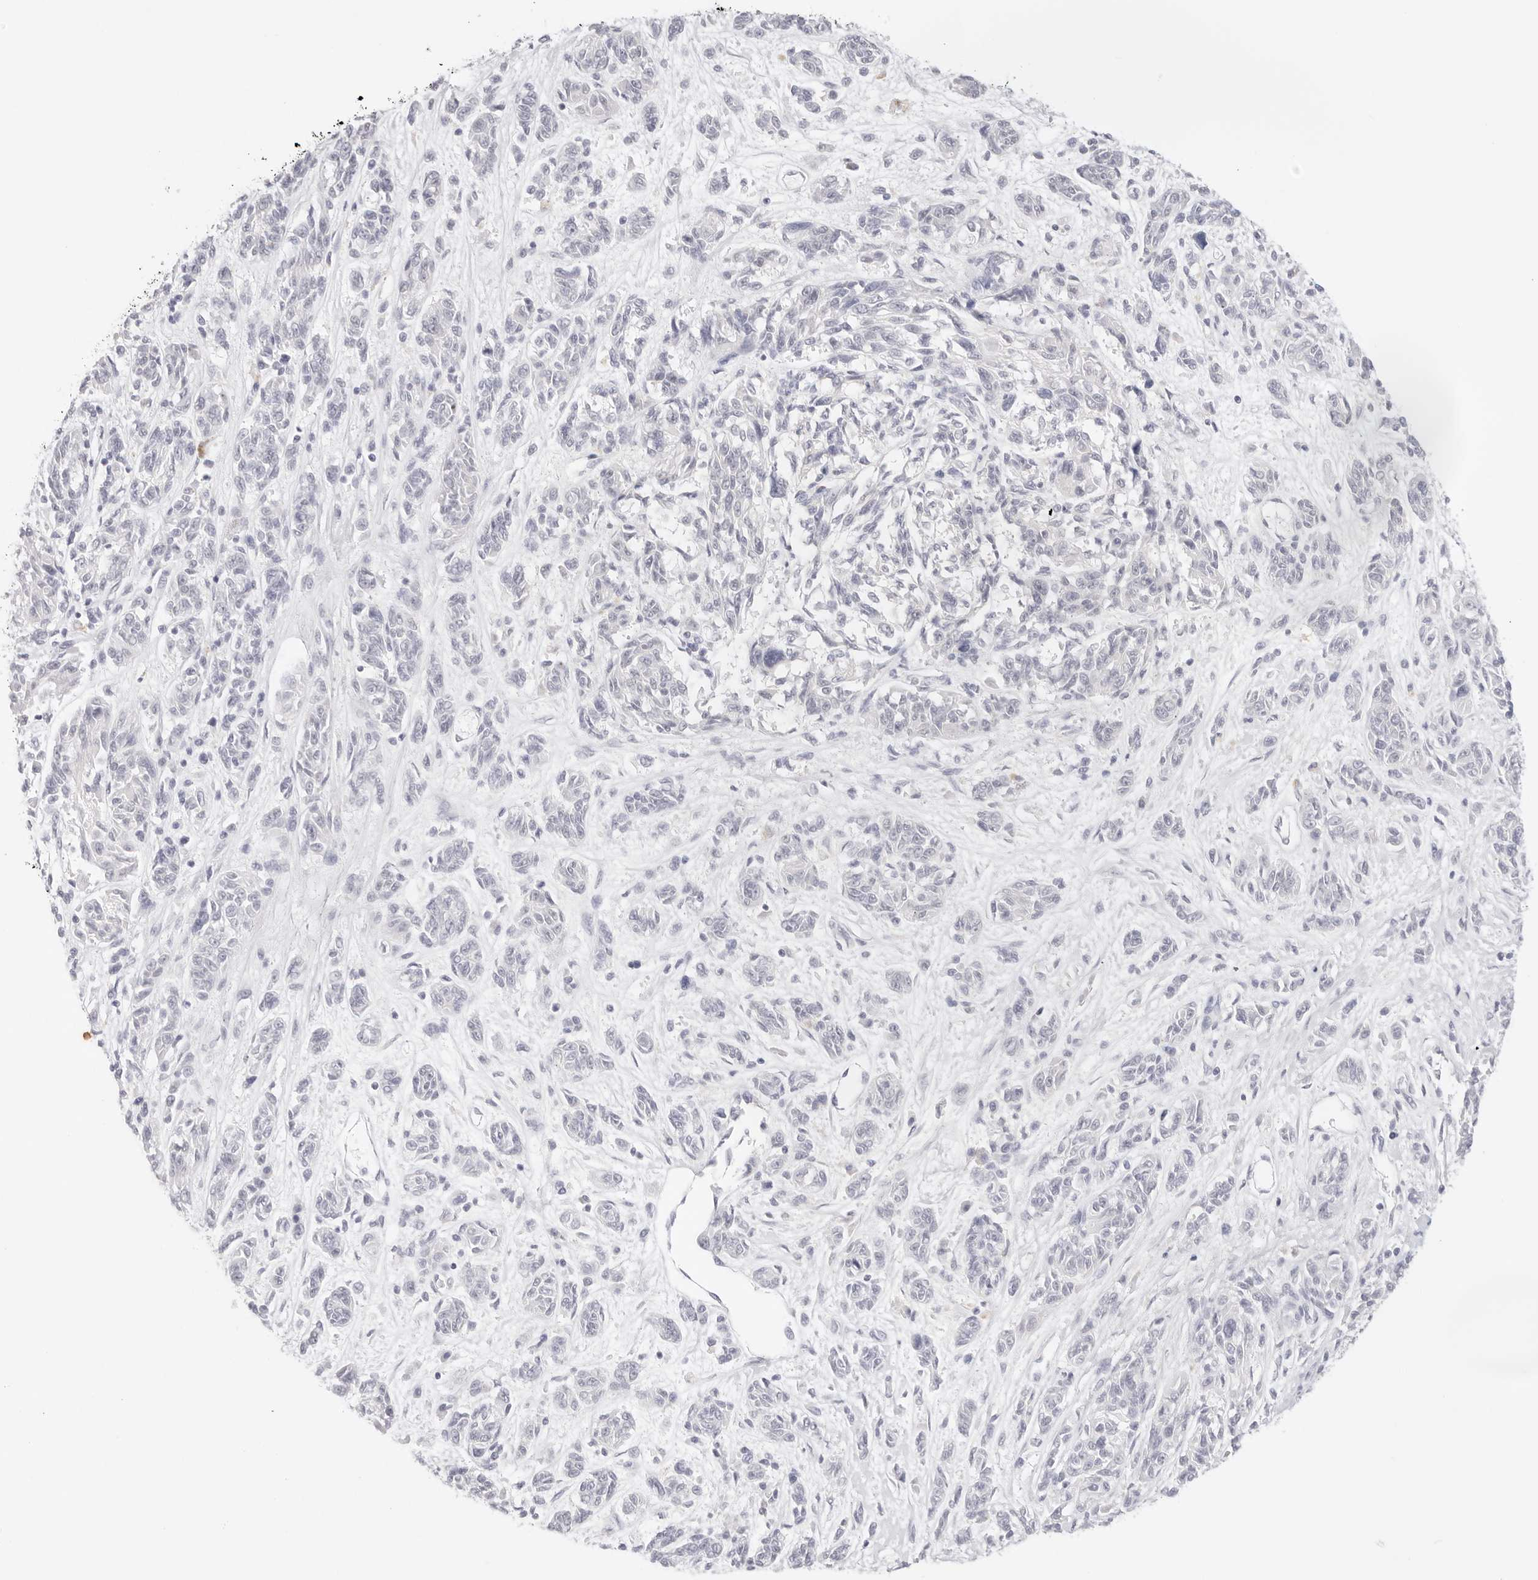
{"staining": {"intensity": "negative", "quantity": "none", "location": "none"}, "tissue": "melanoma", "cell_type": "Tumor cells", "image_type": "cancer", "snomed": [{"axis": "morphology", "description": "Malignant melanoma, NOS"}, {"axis": "topography", "description": "Skin"}], "caption": "DAB immunohistochemical staining of melanoma shows no significant expression in tumor cells.", "gene": "GTF2E2", "patient": {"sex": "male", "age": 53}}